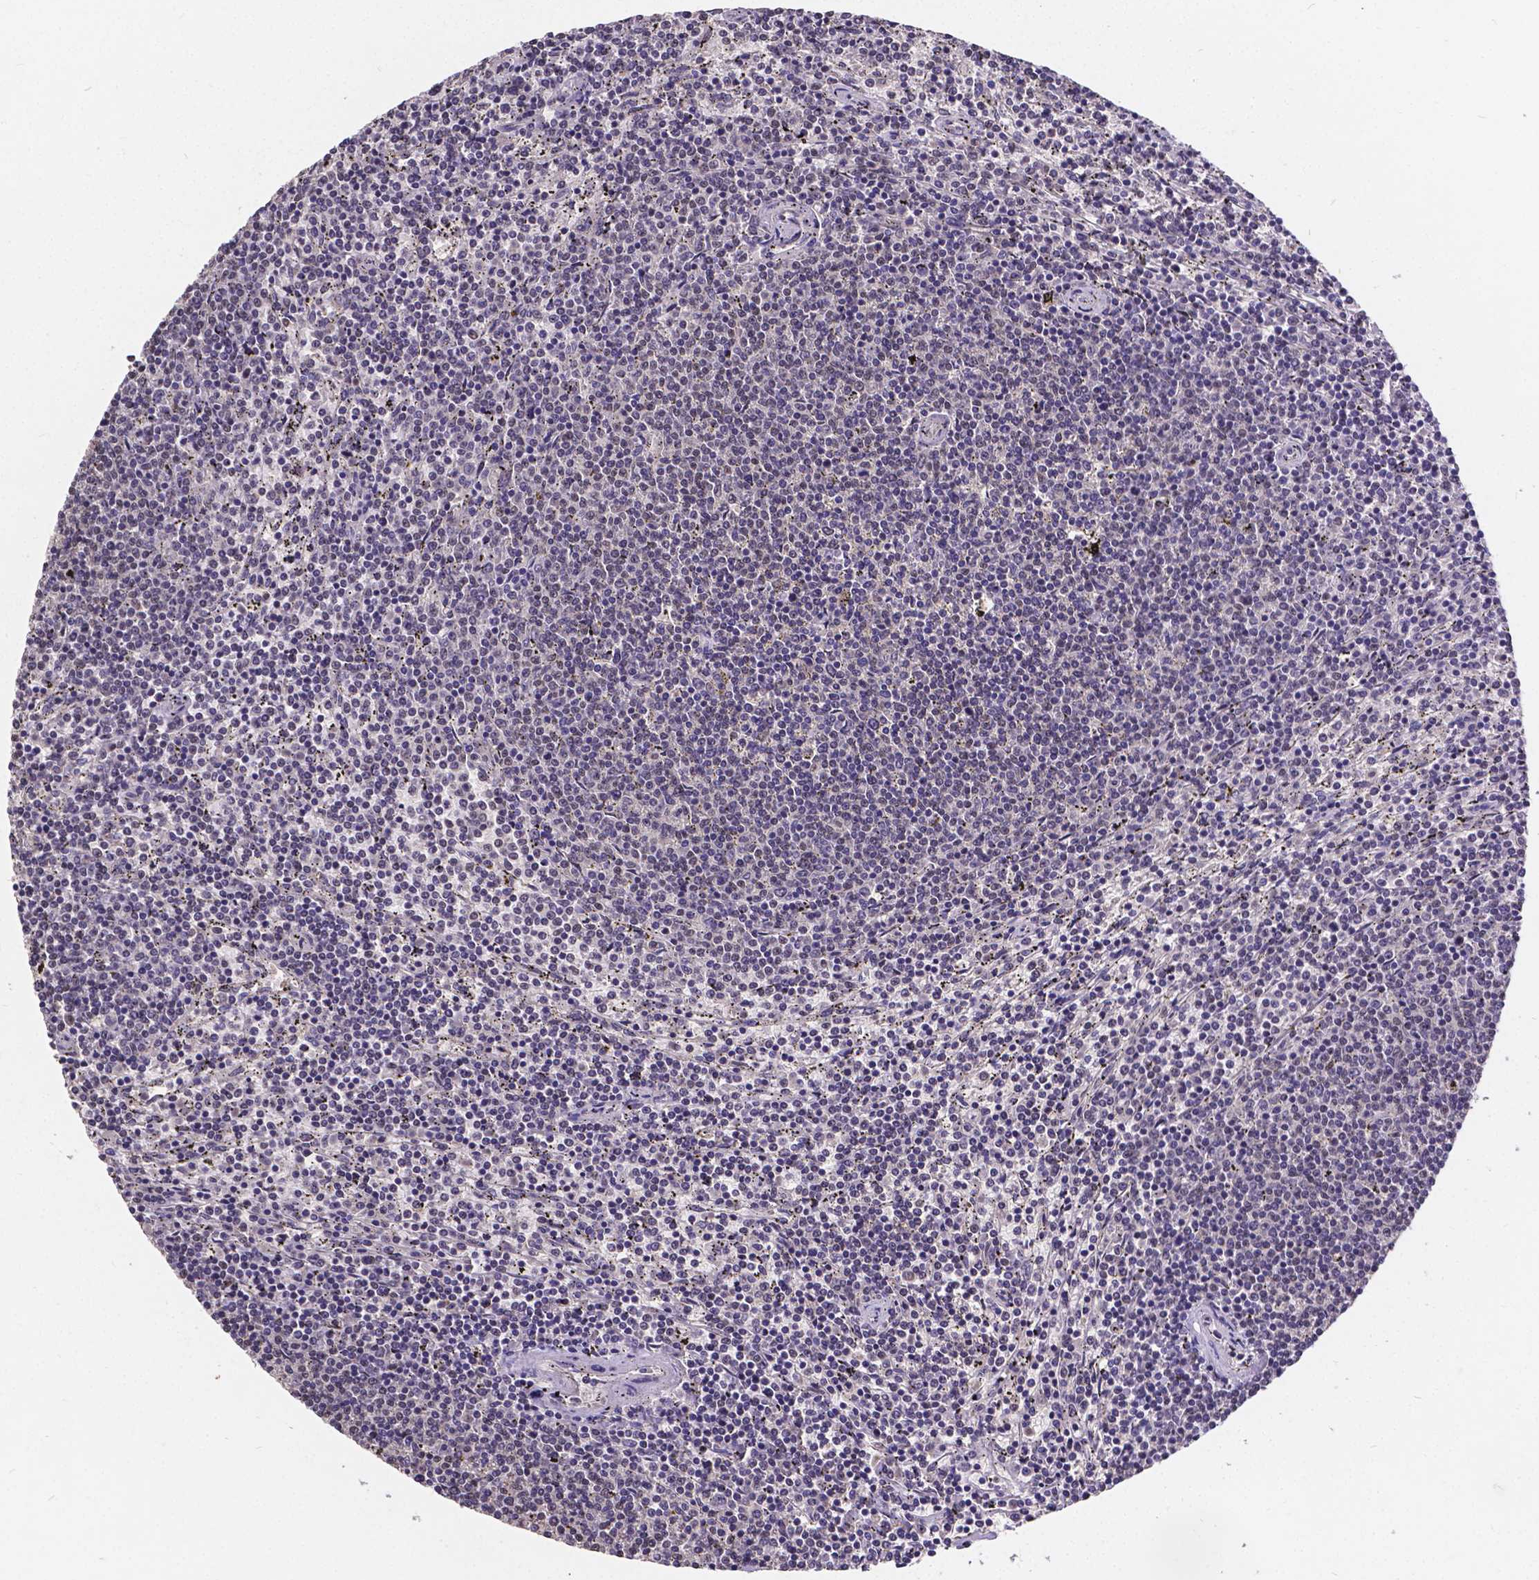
{"staining": {"intensity": "negative", "quantity": "none", "location": "none"}, "tissue": "lymphoma", "cell_type": "Tumor cells", "image_type": "cancer", "snomed": [{"axis": "morphology", "description": "Malignant lymphoma, non-Hodgkin's type, Low grade"}, {"axis": "topography", "description": "Spleen"}], "caption": "High magnification brightfield microscopy of lymphoma stained with DAB (brown) and counterstained with hematoxylin (blue): tumor cells show no significant expression.", "gene": "CTNNA2", "patient": {"sex": "female", "age": 50}}